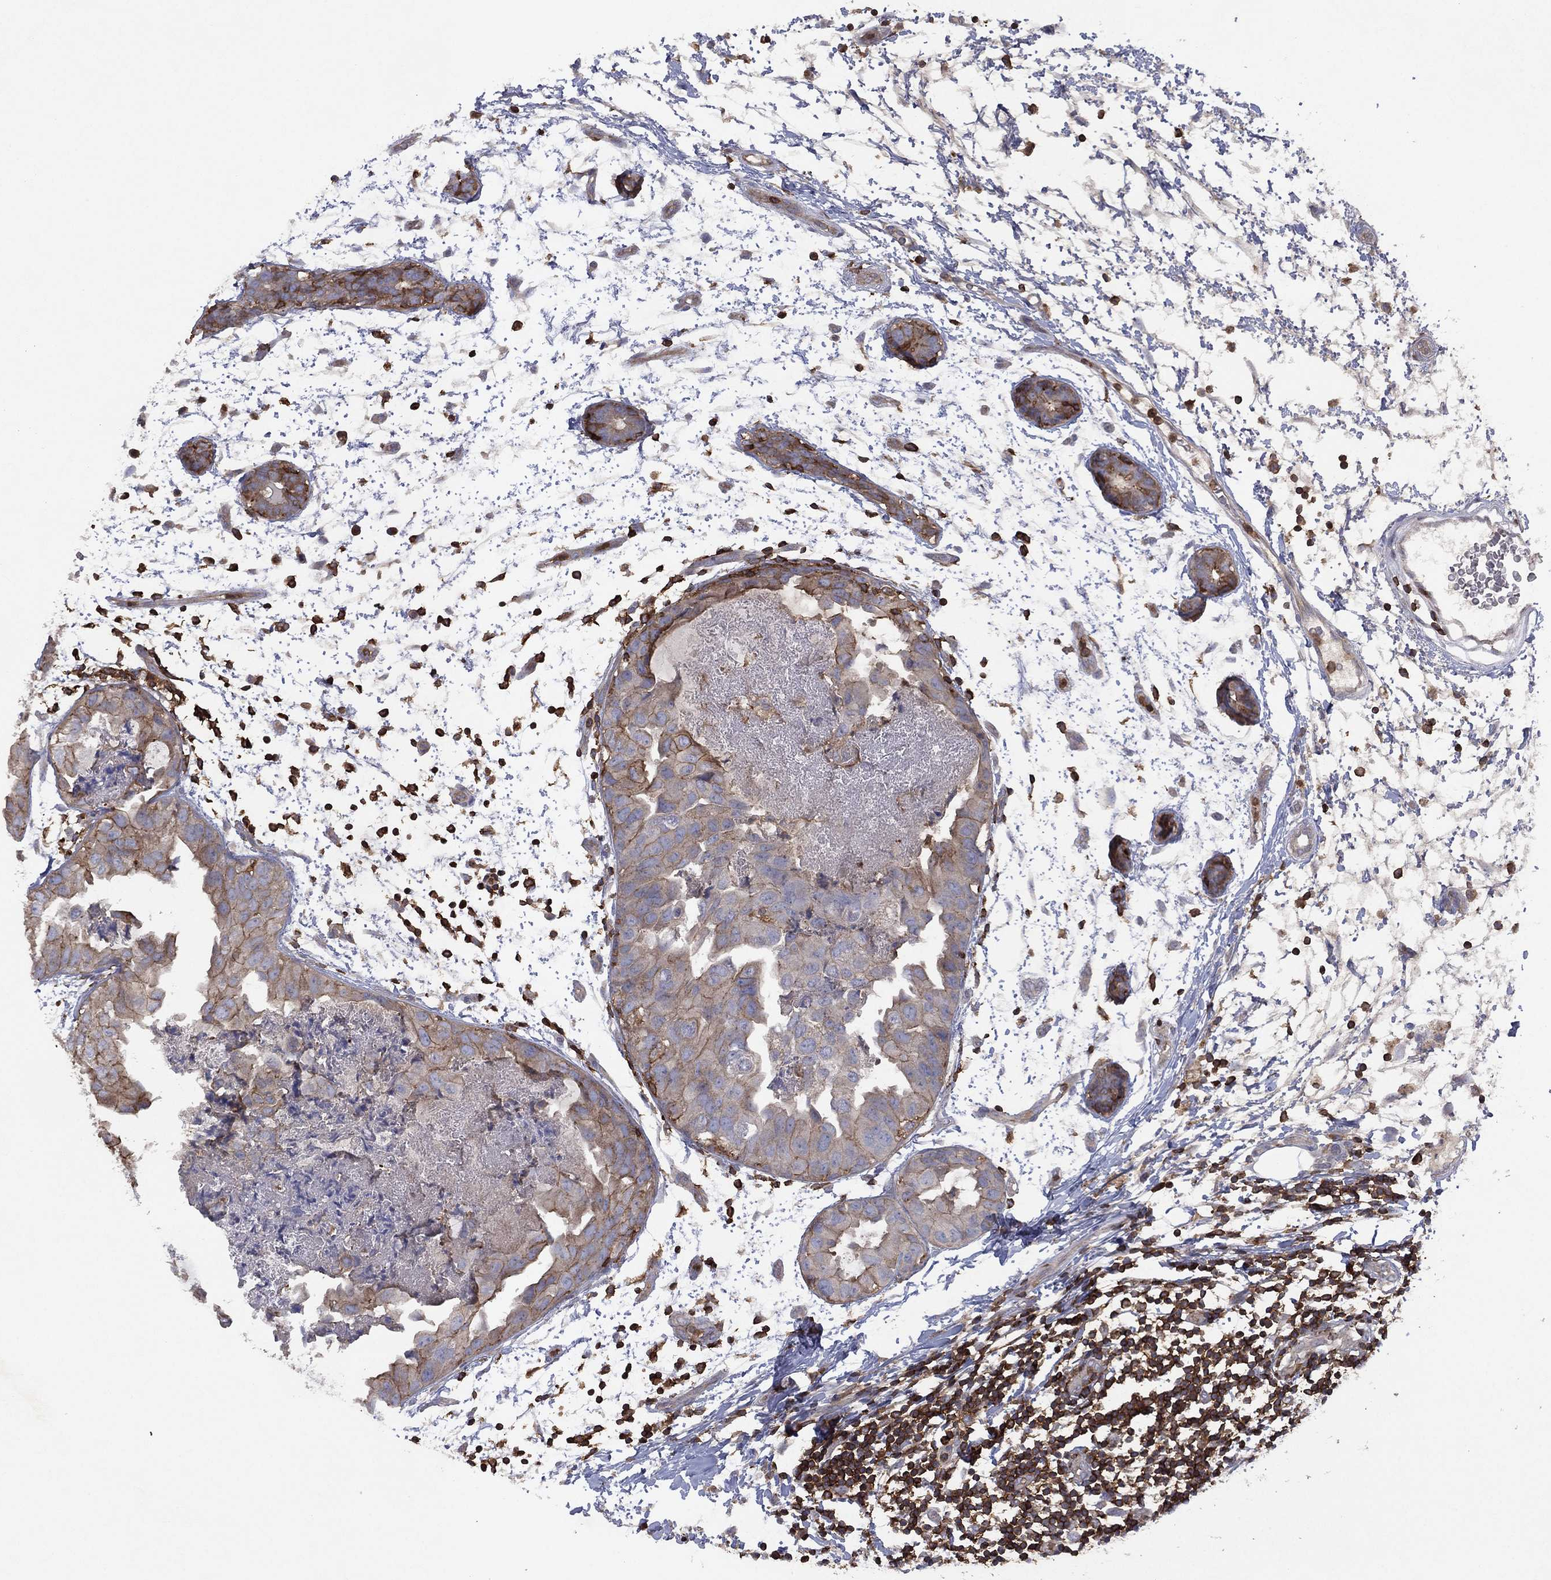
{"staining": {"intensity": "moderate", "quantity": "<25%", "location": "cytoplasmic/membranous"}, "tissue": "breast cancer", "cell_type": "Tumor cells", "image_type": "cancer", "snomed": [{"axis": "morphology", "description": "Normal tissue, NOS"}, {"axis": "morphology", "description": "Duct carcinoma"}, {"axis": "topography", "description": "Breast"}], "caption": "Breast cancer tissue demonstrates moderate cytoplasmic/membranous expression in about <25% of tumor cells, visualized by immunohistochemistry.", "gene": "DOCK8", "patient": {"sex": "female", "age": 40}}